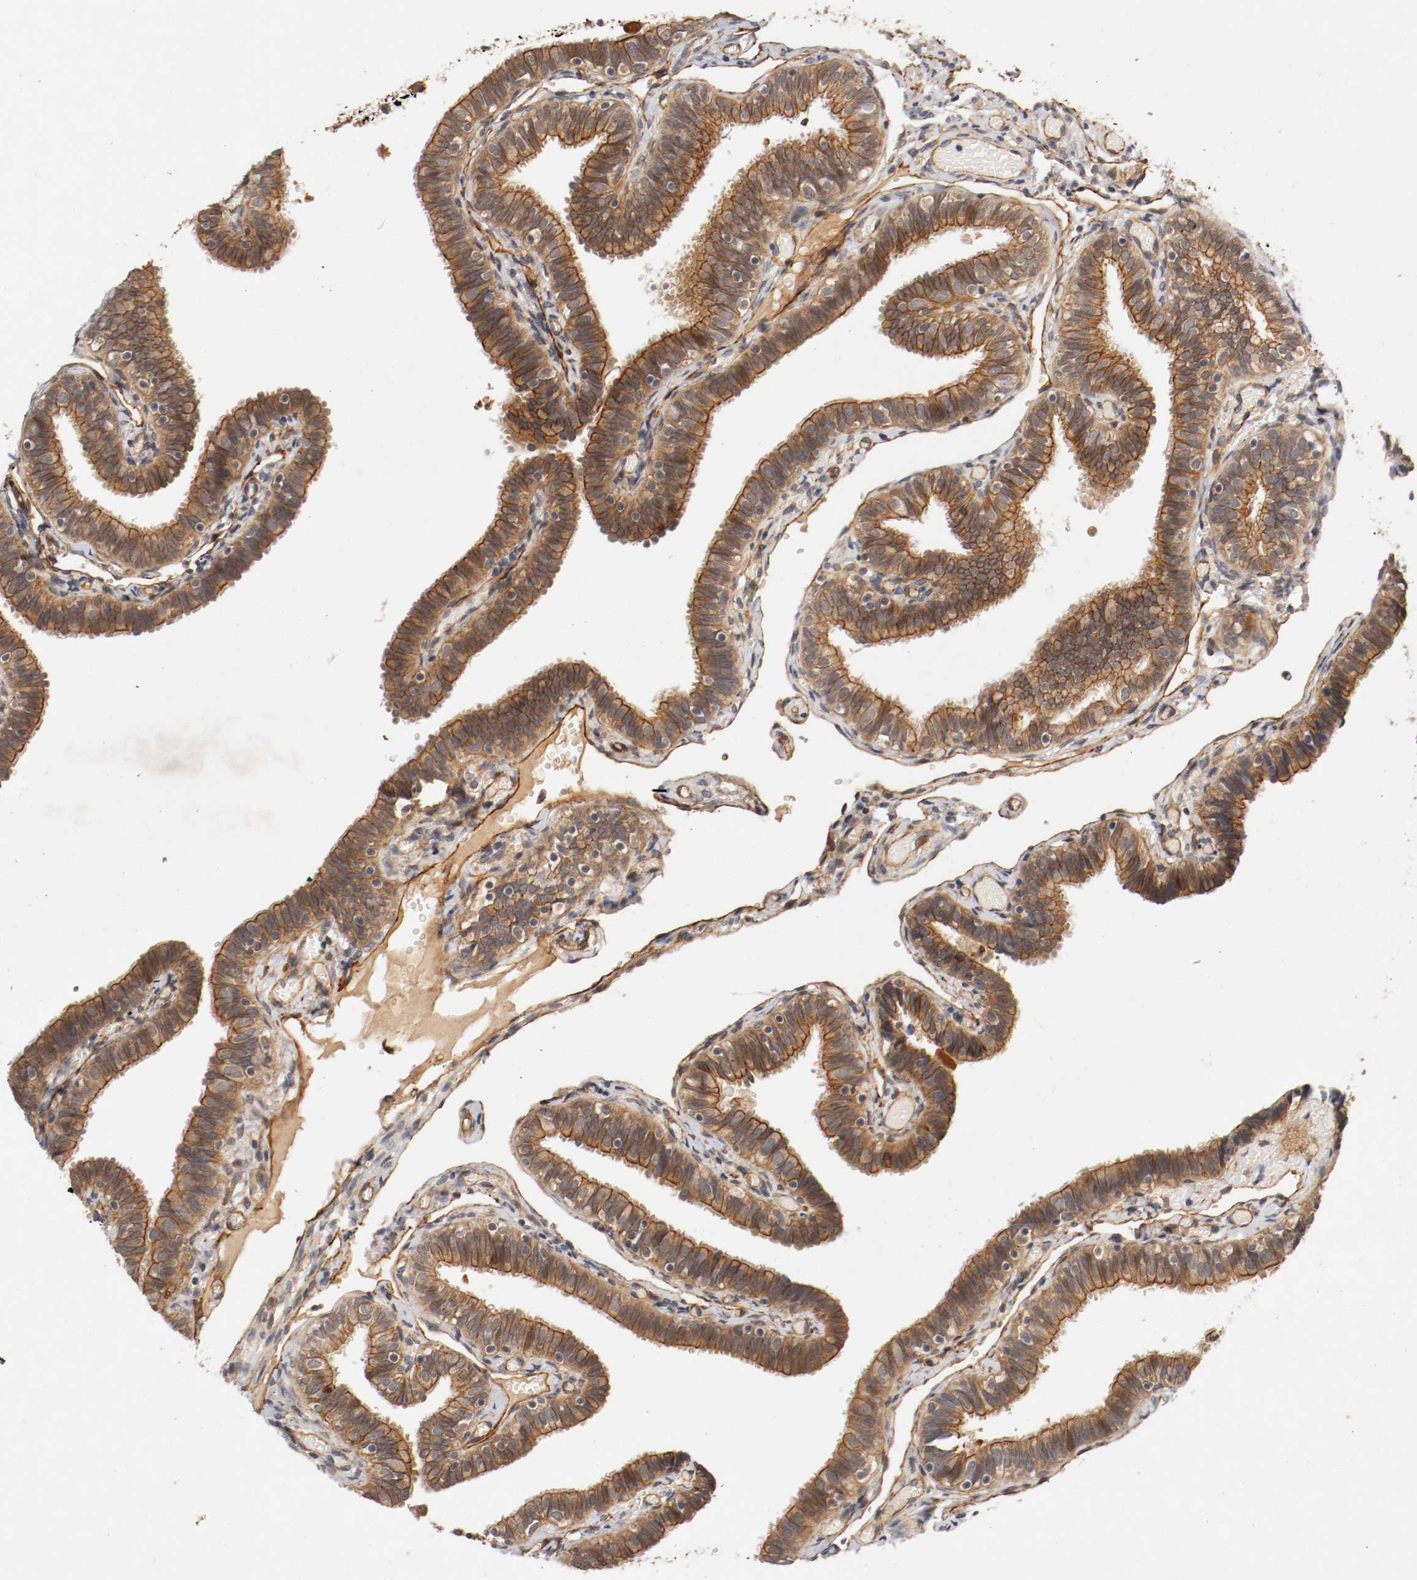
{"staining": {"intensity": "strong", "quantity": ">75%", "location": "cytoplasmic/membranous"}, "tissue": "fallopian tube", "cell_type": "Glandular cells", "image_type": "normal", "snomed": [{"axis": "morphology", "description": "Normal tissue, NOS"}, {"axis": "topography", "description": "Fallopian tube"}], "caption": "Immunohistochemical staining of unremarkable fallopian tube demonstrates >75% levels of strong cytoplasmic/membranous protein positivity in approximately >75% of glandular cells. (DAB (3,3'-diaminobenzidine) IHC, brown staining for protein, blue staining for nuclei).", "gene": "TYK2", "patient": {"sex": "female", "age": 46}}